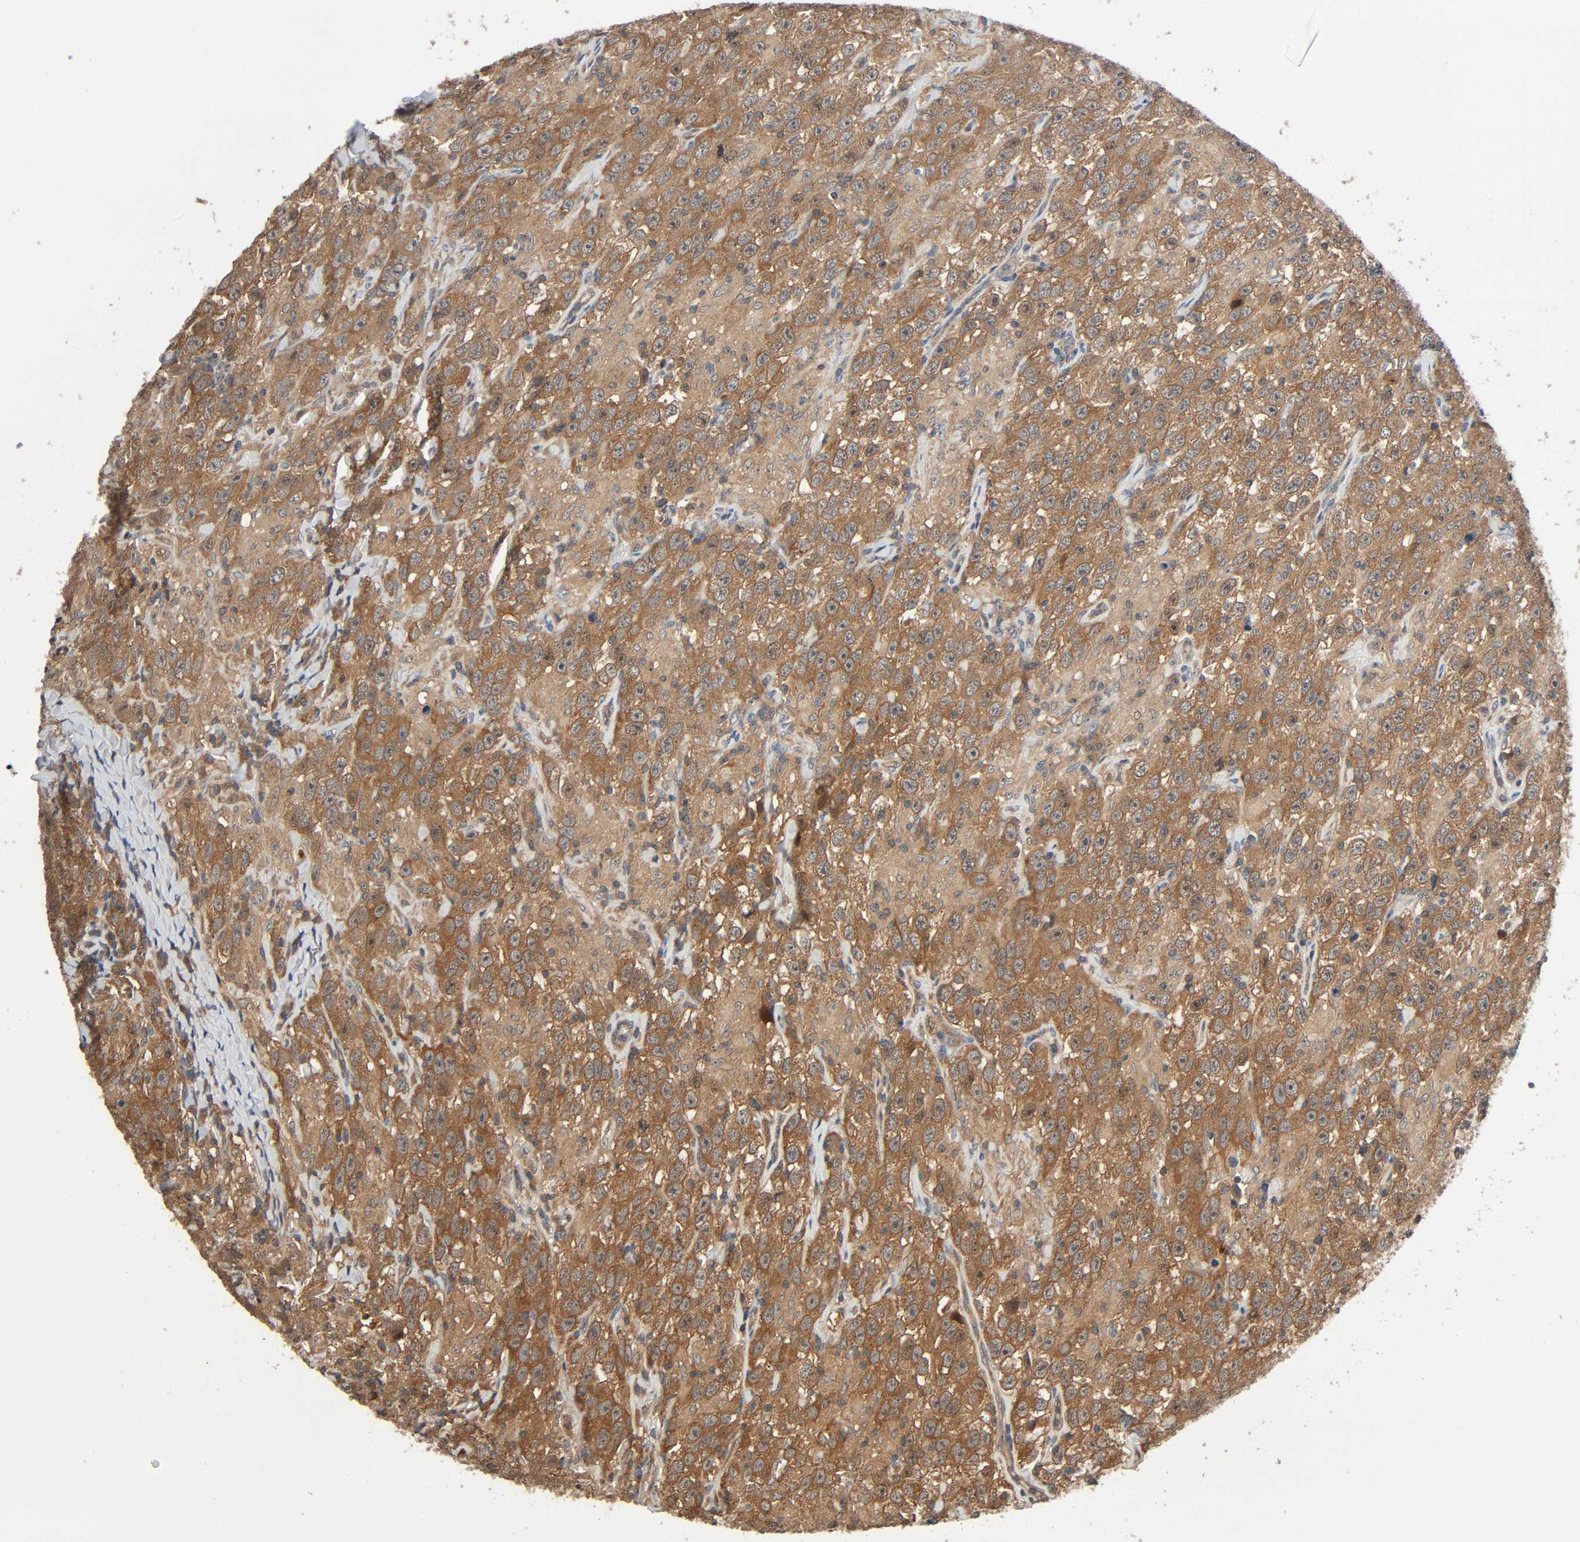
{"staining": {"intensity": "moderate", "quantity": ">75%", "location": "cytoplasmic/membranous"}, "tissue": "testis cancer", "cell_type": "Tumor cells", "image_type": "cancer", "snomed": [{"axis": "morphology", "description": "Seminoma, NOS"}, {"axis": "topography", "description": "Testis"}], "caption": "This histopathology image exhibits IHC staining of human testis seminoma, with medium moderate cytoplasmic/membranous positivity in approximately >75% of tumor cells.", "gene": "PPP2R1B", "patient": {"sex": "male", "age": 41}}